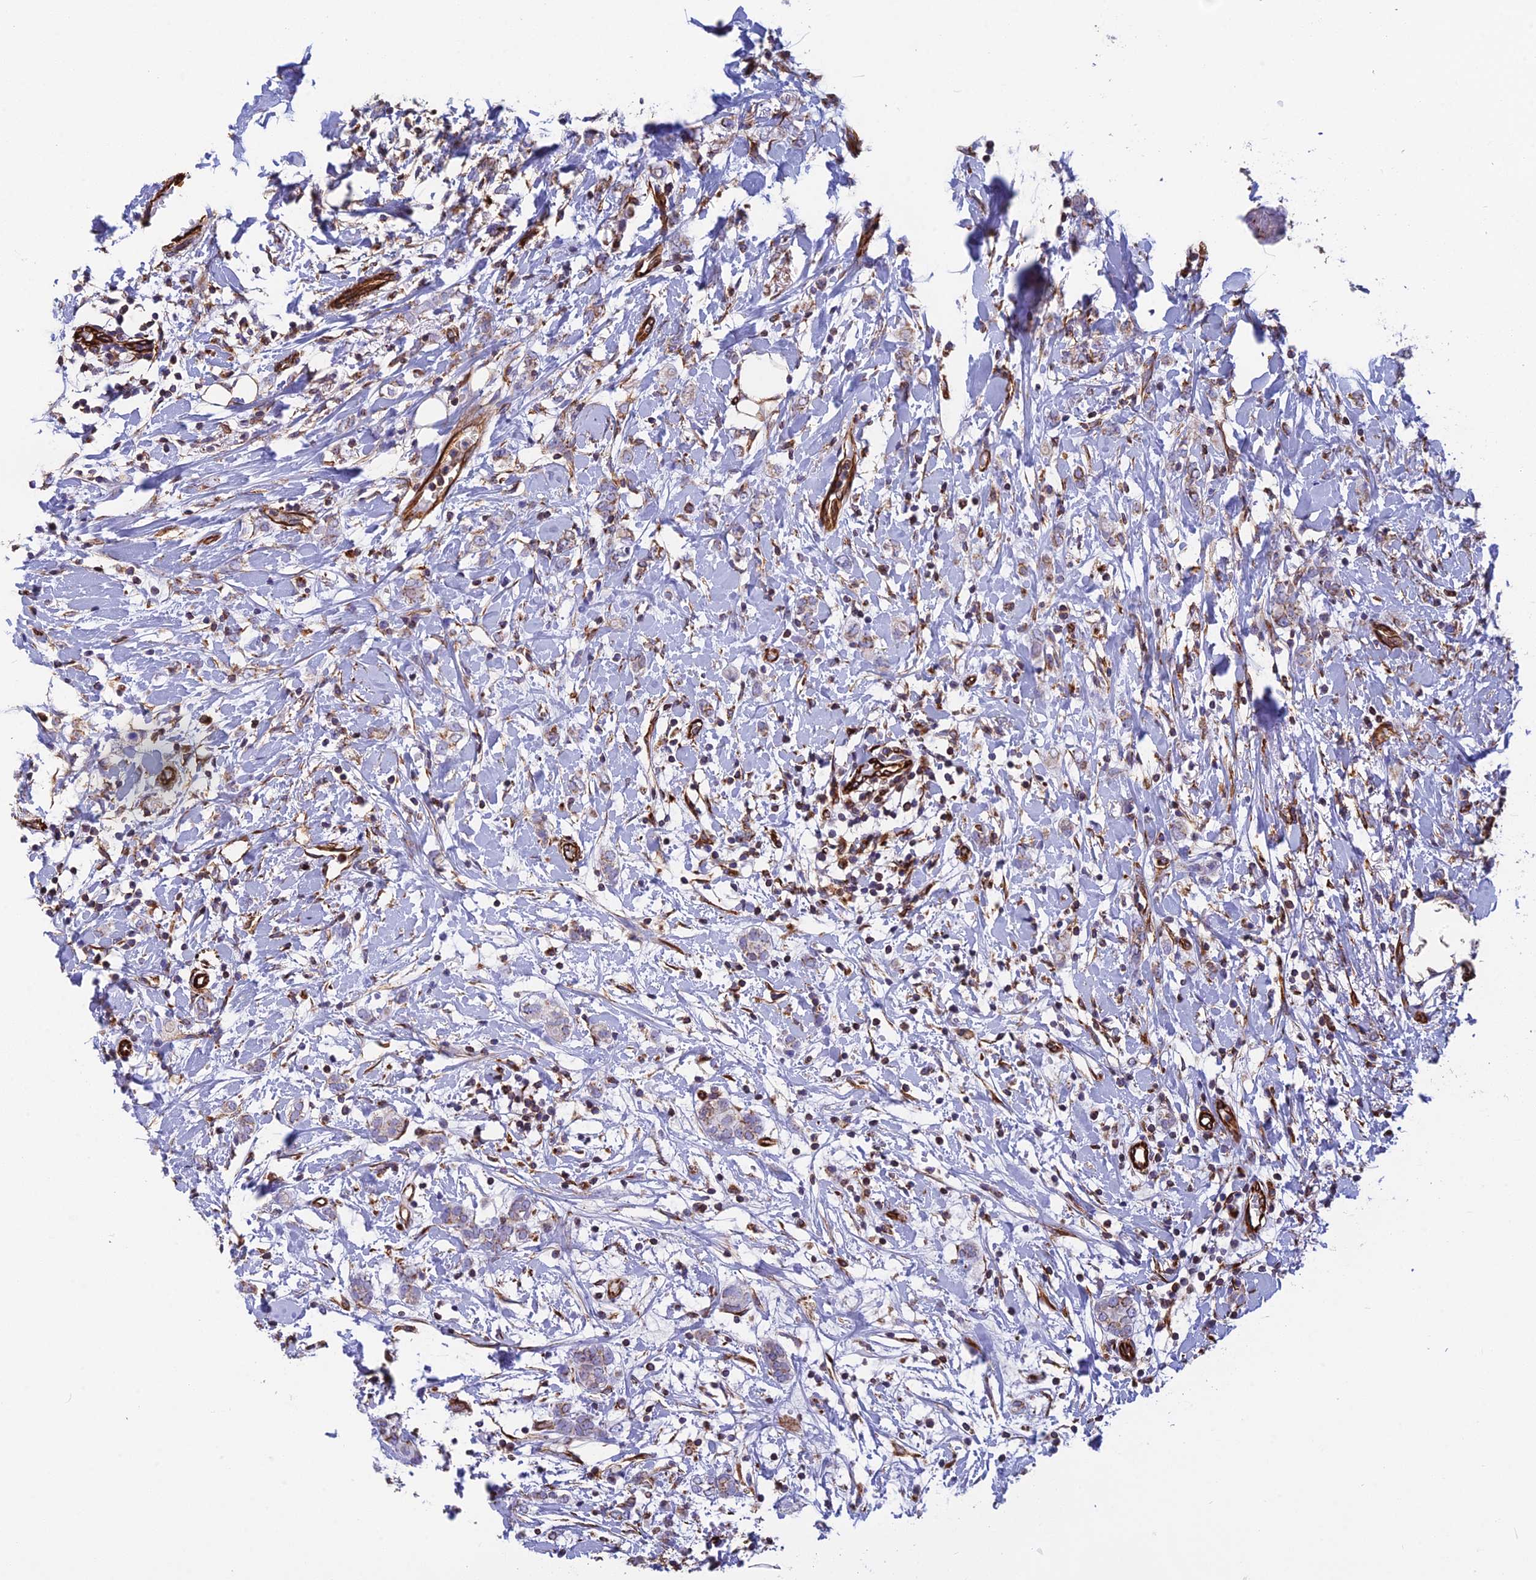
{"staining": {"intensity": "negative", "quantity": "none", "location": "none"}, "tissue": "breast cancer", "cell_type": "Tumor cells", "image_type": "cancer", "snomed": [{"axis": "morphology", "description": "Normal tissue, NOS"}, {"axis": "morphology", "description": "Lobular carcinoma"}, {"axis": "topography", "description": "Breast"}], "caption": "An image of lobular carcinoma (breast) stained for a protein demonstrates no brown staining in tumor cells. (DAB IHC, high magnification).", "gene": "FBXL20", "patient": {"sex": "female", "age": 47}}